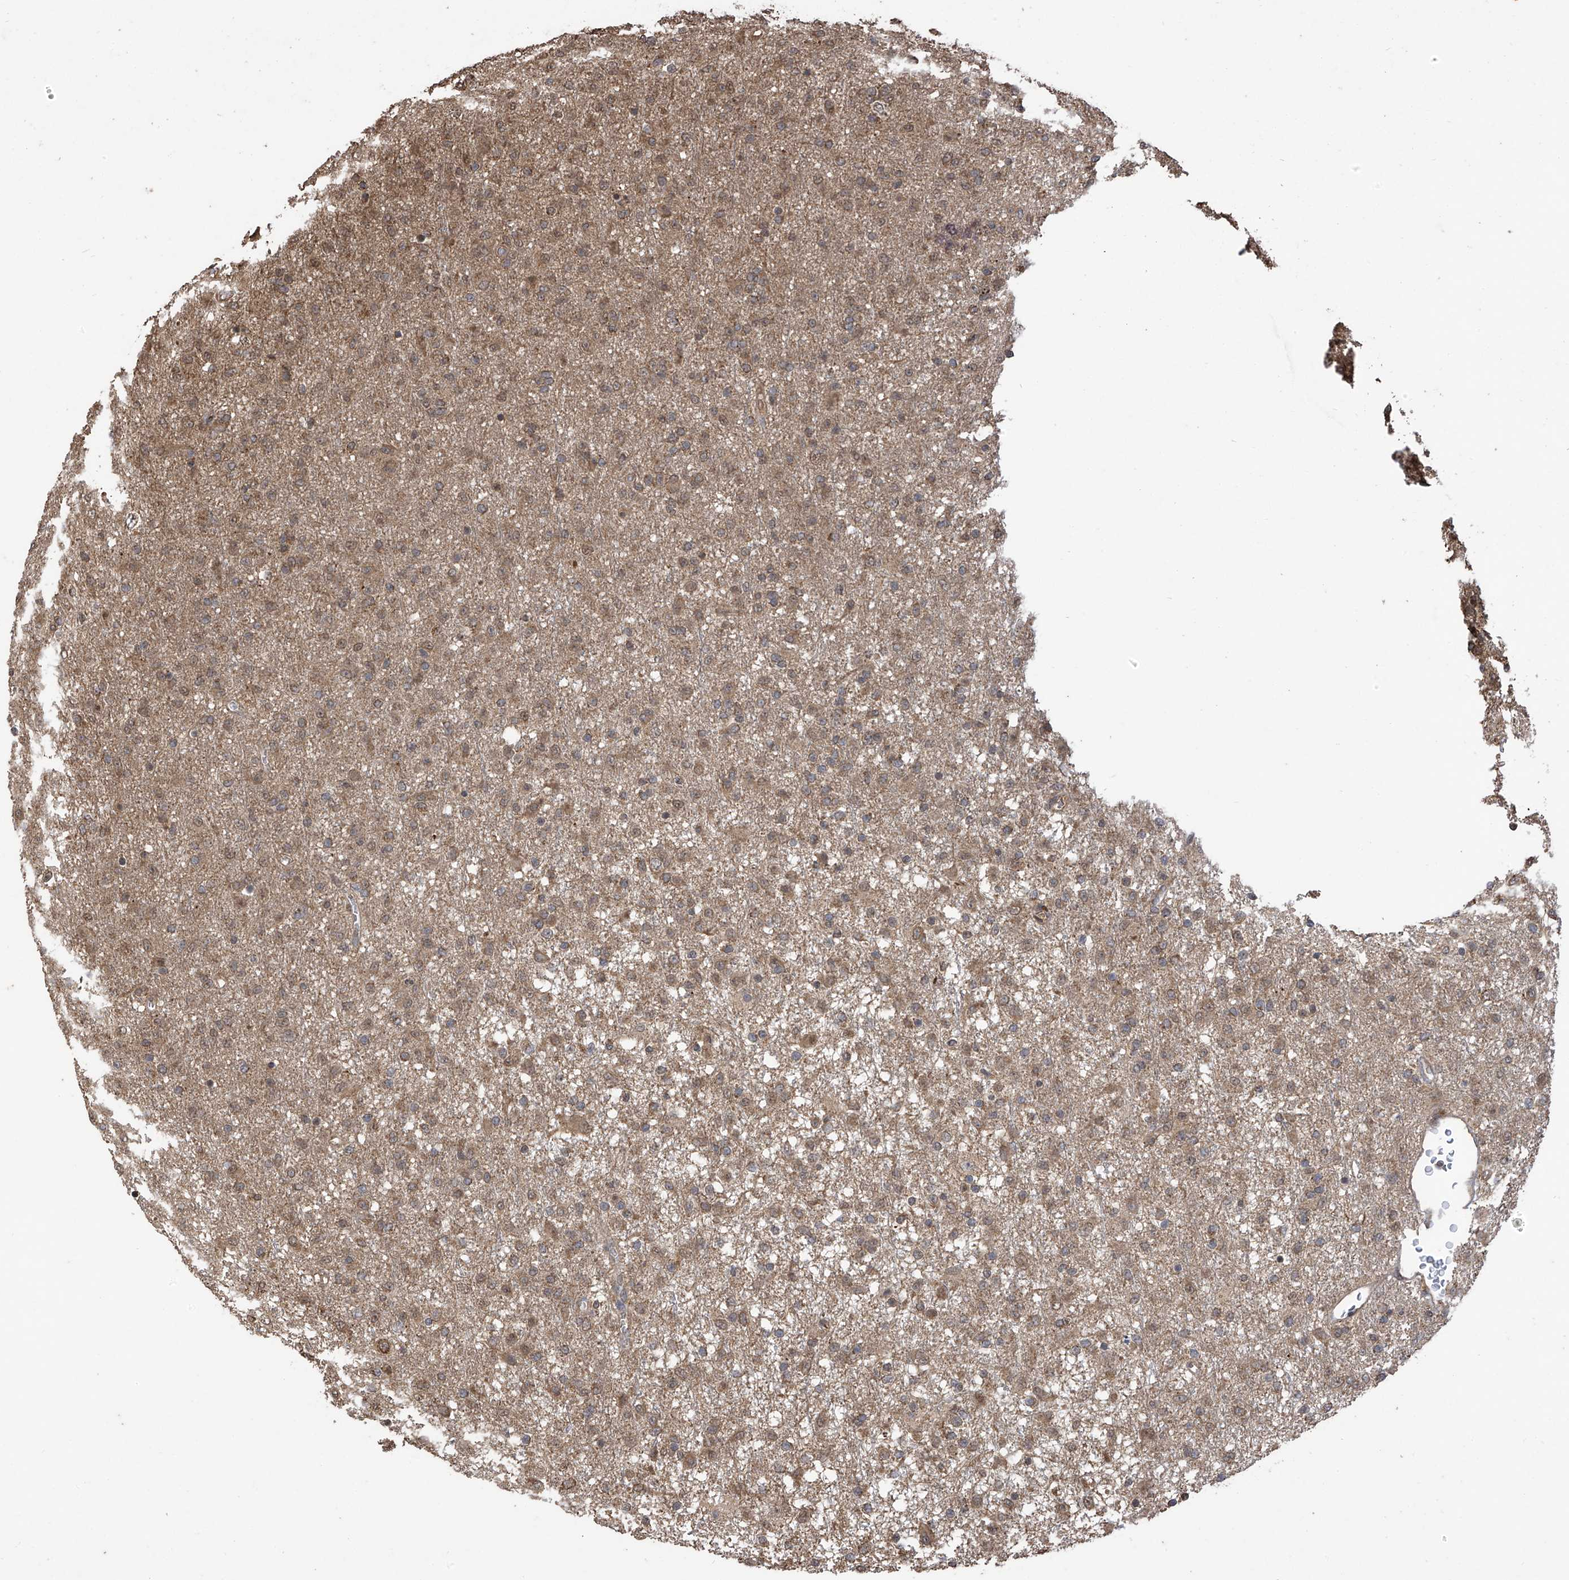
{"staining": {"intensity": "moderate", "quantity": ">75%", "location": "cytoplasmic/membranous"}, "tissue": "glioma", "cell_type": "Tumor cells", "image_type": "cancer", "snomed": [{"axis": "morphology", "description": "Glioma, malignant, Low grade"}, {"axis": "topography", "description": "Brain"}], "caption": "Glioma tissue demonstrates moderate cytoplasmic/membranous staining in approximately >75% of tumor cells (Stains: DAB in brown, nuclei in blue, Microscopy: brightfield microscopy at high magnification).", "gene": "PNPT1", "patient": {"sex": "male", "age": 65}}